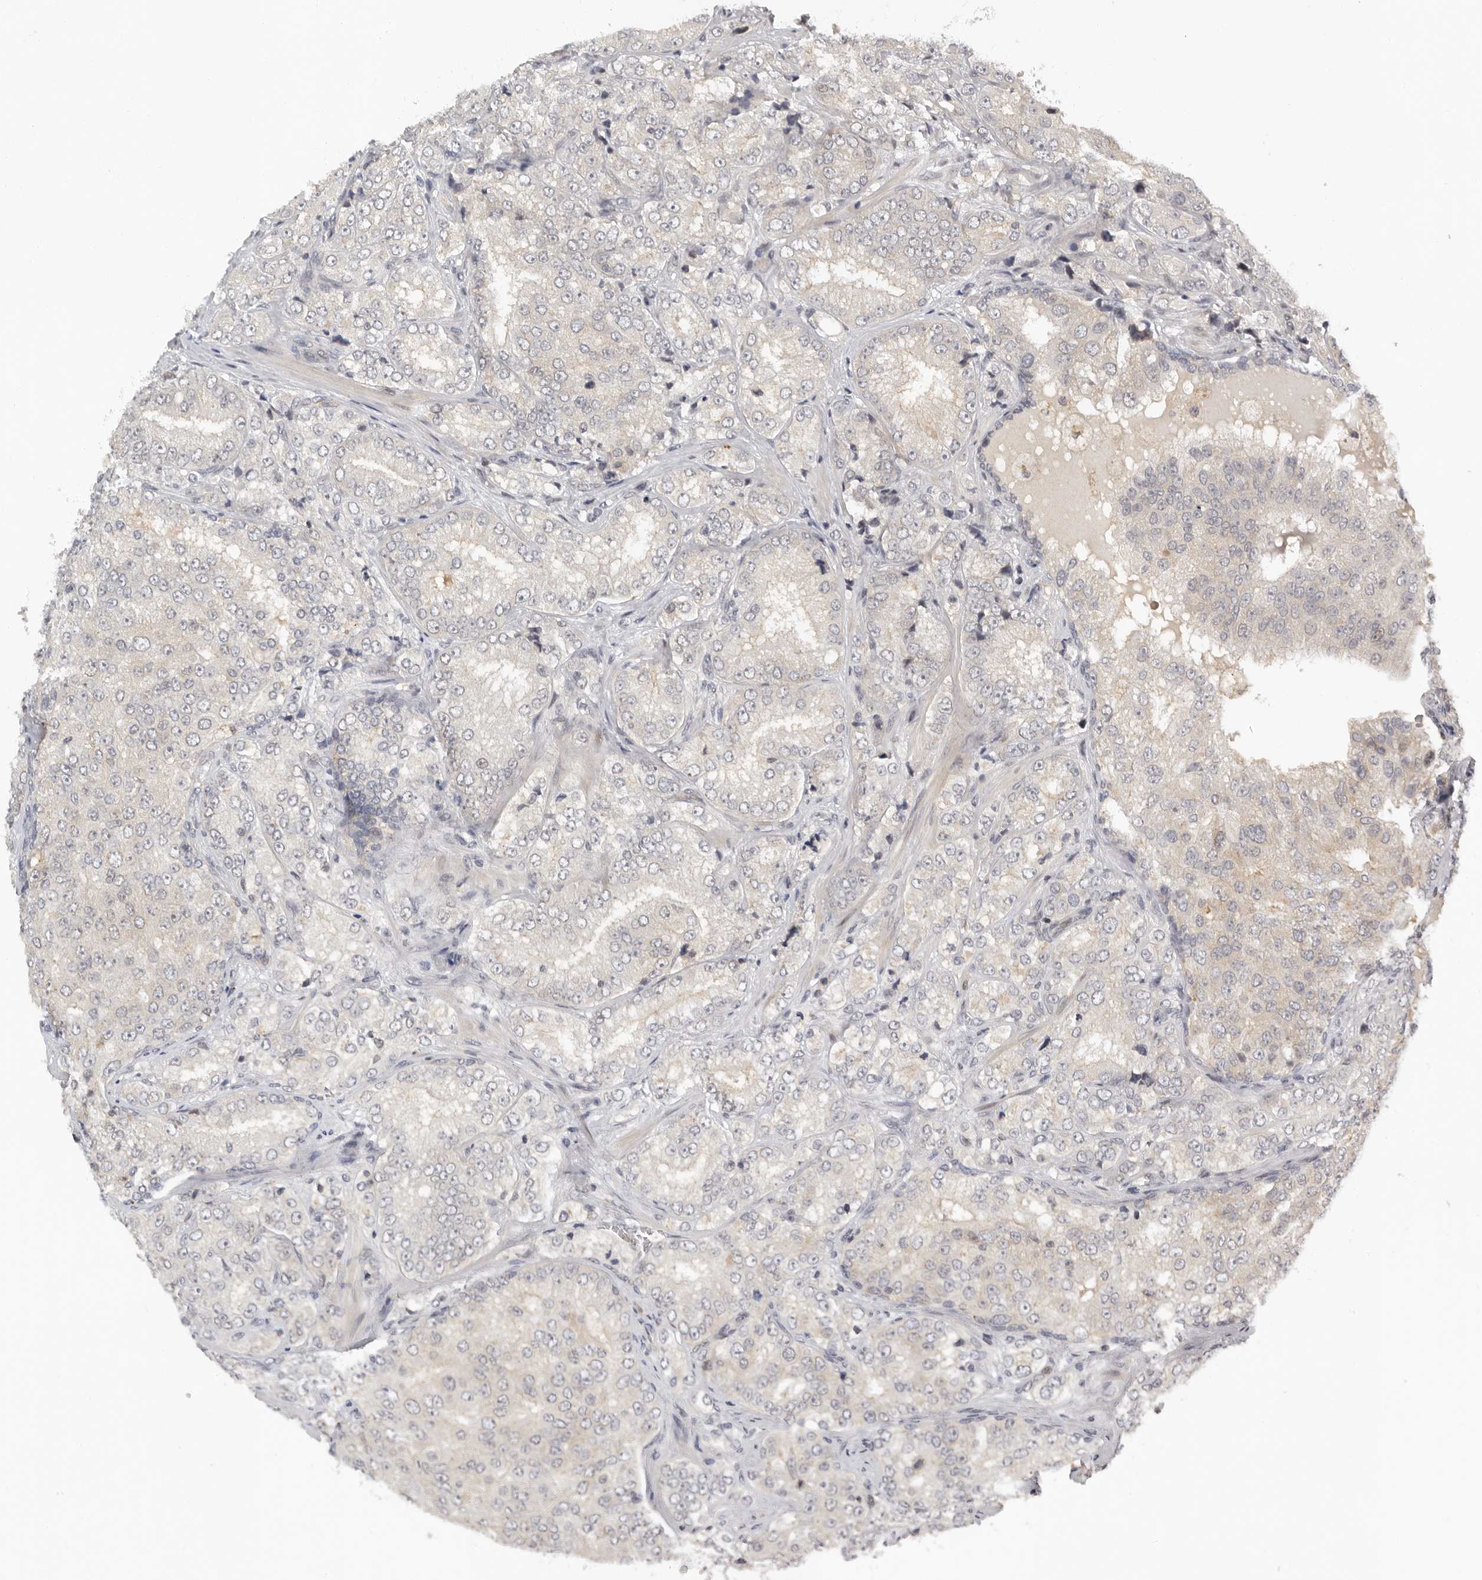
{"staining": {"intensity": "negative", "quantity": "none", "location": "none"}, "tissue": "prostate cancer", "cell_type": "Tumor cells", "image_type": "cancer", "snomed": [{"axis": "morphology", "description": "Adenocarcinoma, High grade"}, {"axis": "topography", "description": "Prostate"}], "caption": "Immunohistochemical staining of prostate cancer reveals no significant staining in tumor cells. Brightfield microscopy of immunohistochemistry stained with DAB (3,3'-diaminobenzidine) (brown) and hematoxylin (blue), captured at high magnification.", "gene": "KIF2B", "patient": {"sex": "male", "age": 58}}